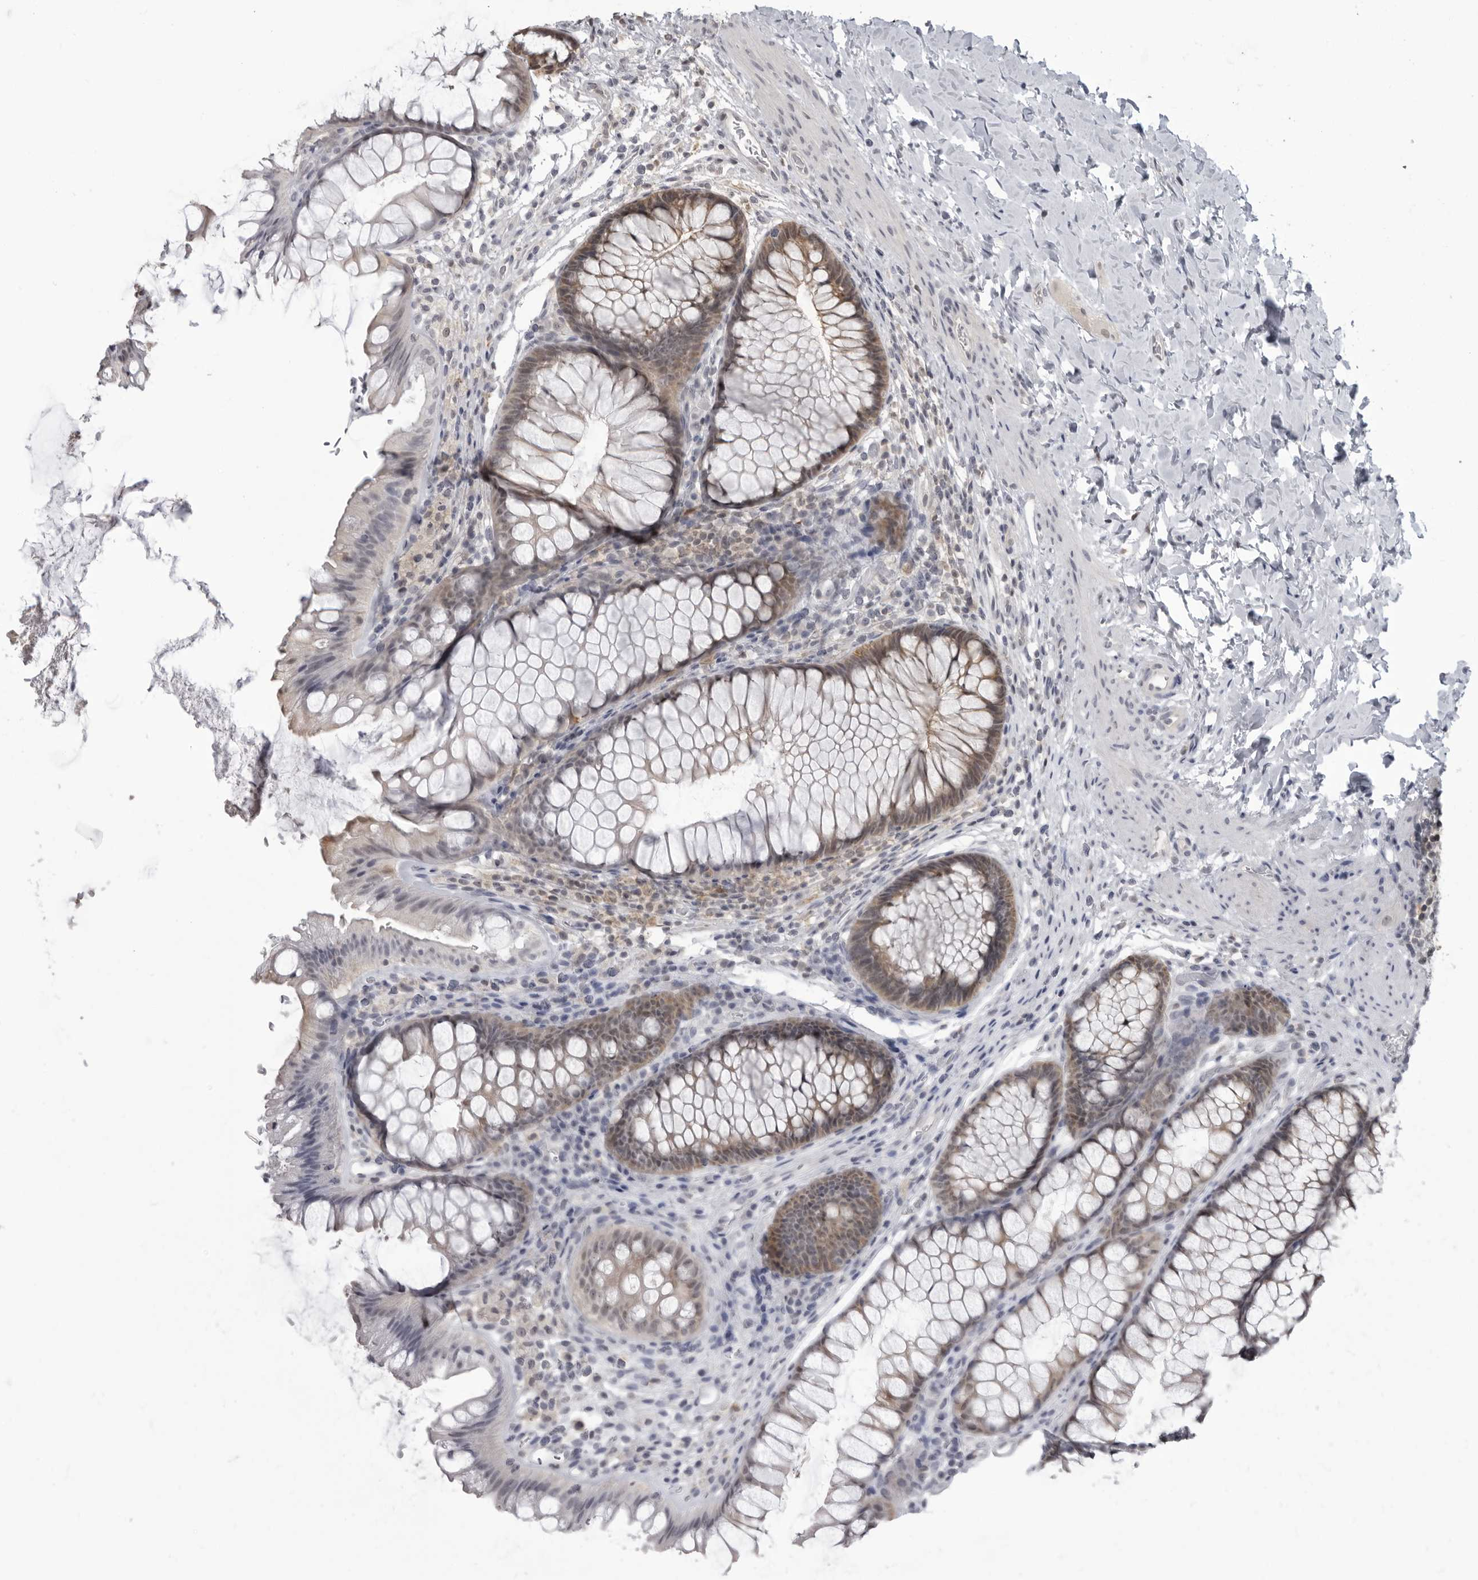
{"staining": {"intensity": "negative", "quantity": "none", "location": "none"}, "tissue": "colon", "cell_type": "Endothelial cells", "image_type": "normal", "snomed": [{"axis": "morphology", "description": "Normal tissue, NOS"}, {"axis": "topography", "description": "Colon"}], "caption": "Endothelial cells show no significant positivity in benign colon. (Stains: DAB immunohistochemistry (IHC) with hematoxylin counter stain, Microscopy: brightfield microscopy at high magnification).", "gene": "PDCL3", "patient": {"sex": "female", "age": 62}}